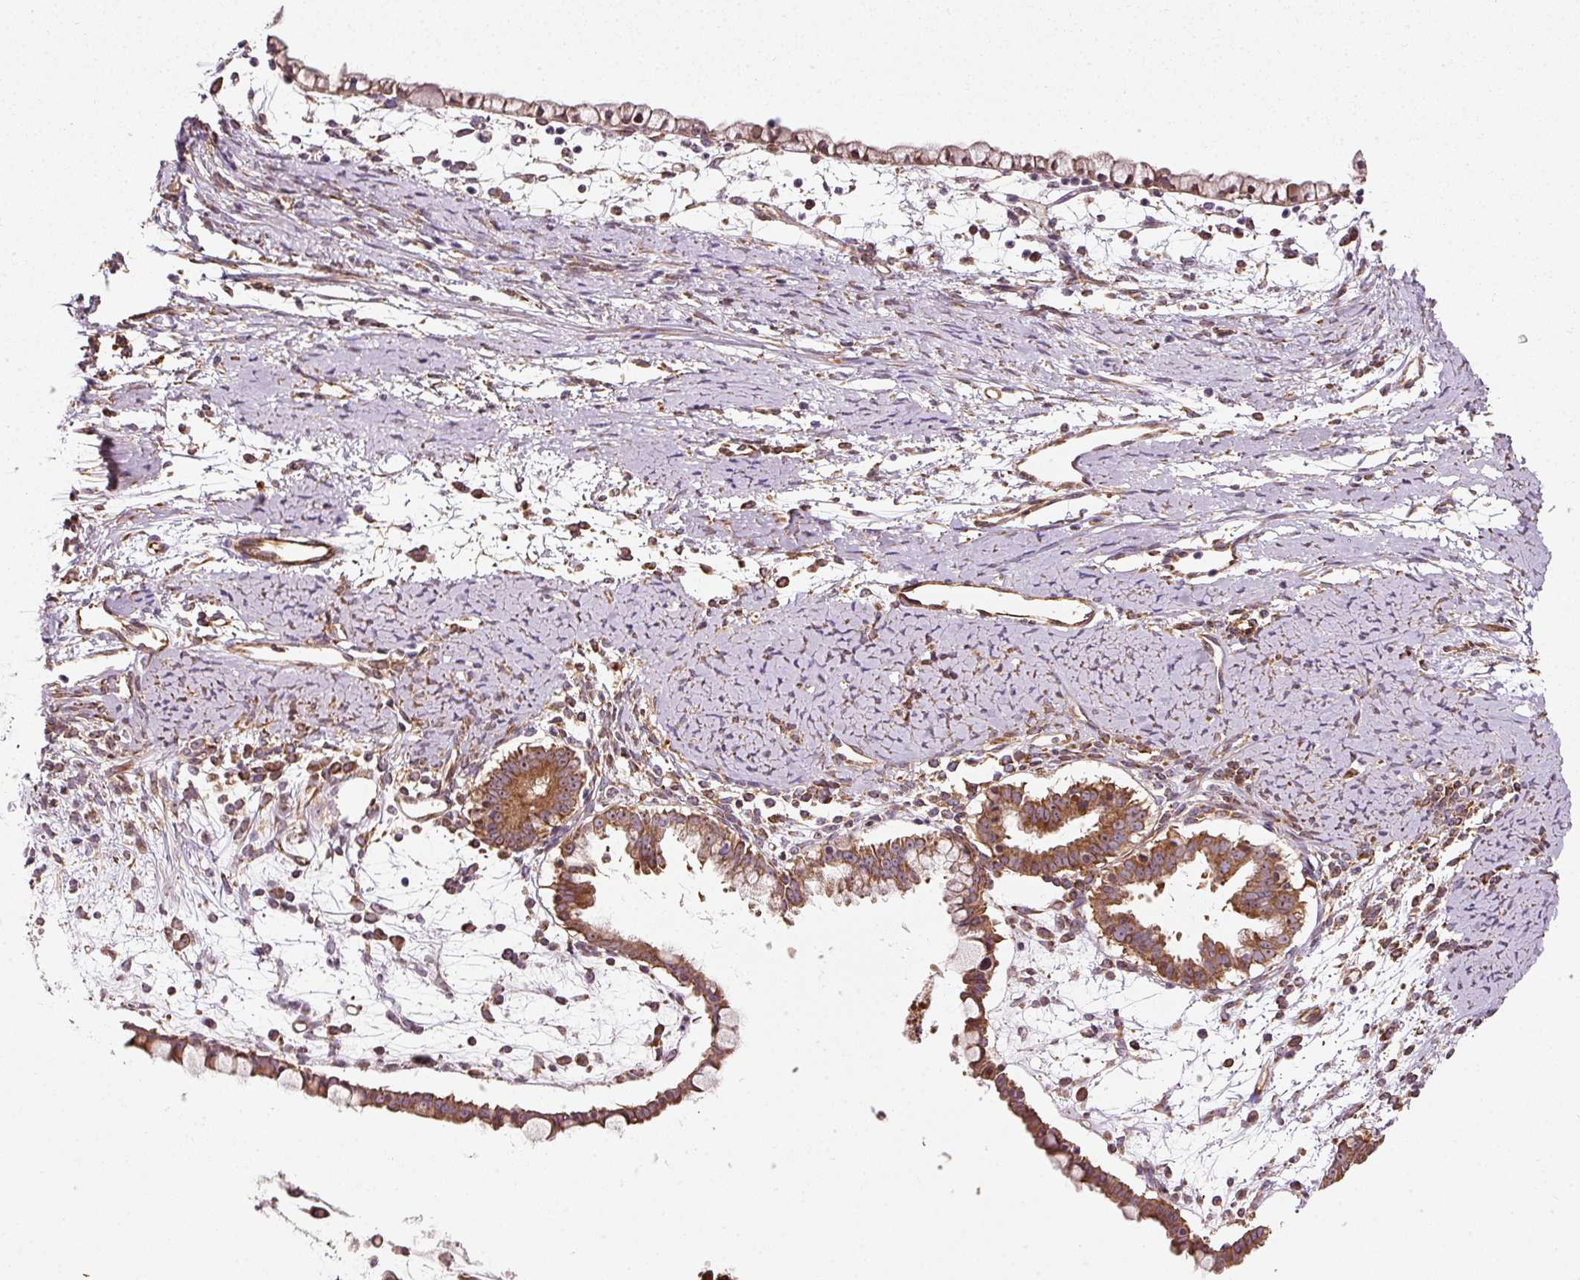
{"staining": {"intensity": "strong", "quantity": ">75%", "location": "cytoplasmic/membranous"}, "tissue": "ovarian cancer", "cell_type": "Tumor cells", "image_type": "cancer", "snomed": [{"axis": "morphology", "description": "Cystadenocarcinoma, mucinous, NOS"}, {"axis": "topography", "description": "Ovary"}], "caption": "A high-resolution histopathology image shows IHC staining of mucinous cystadenocarcinoma (ovarian), which exhibits strong cytoplasmic/membranous expression in approximately >75% of tumor cells.", "gene": "ISCU", "patient": {"sex": "female", "age": 61}}